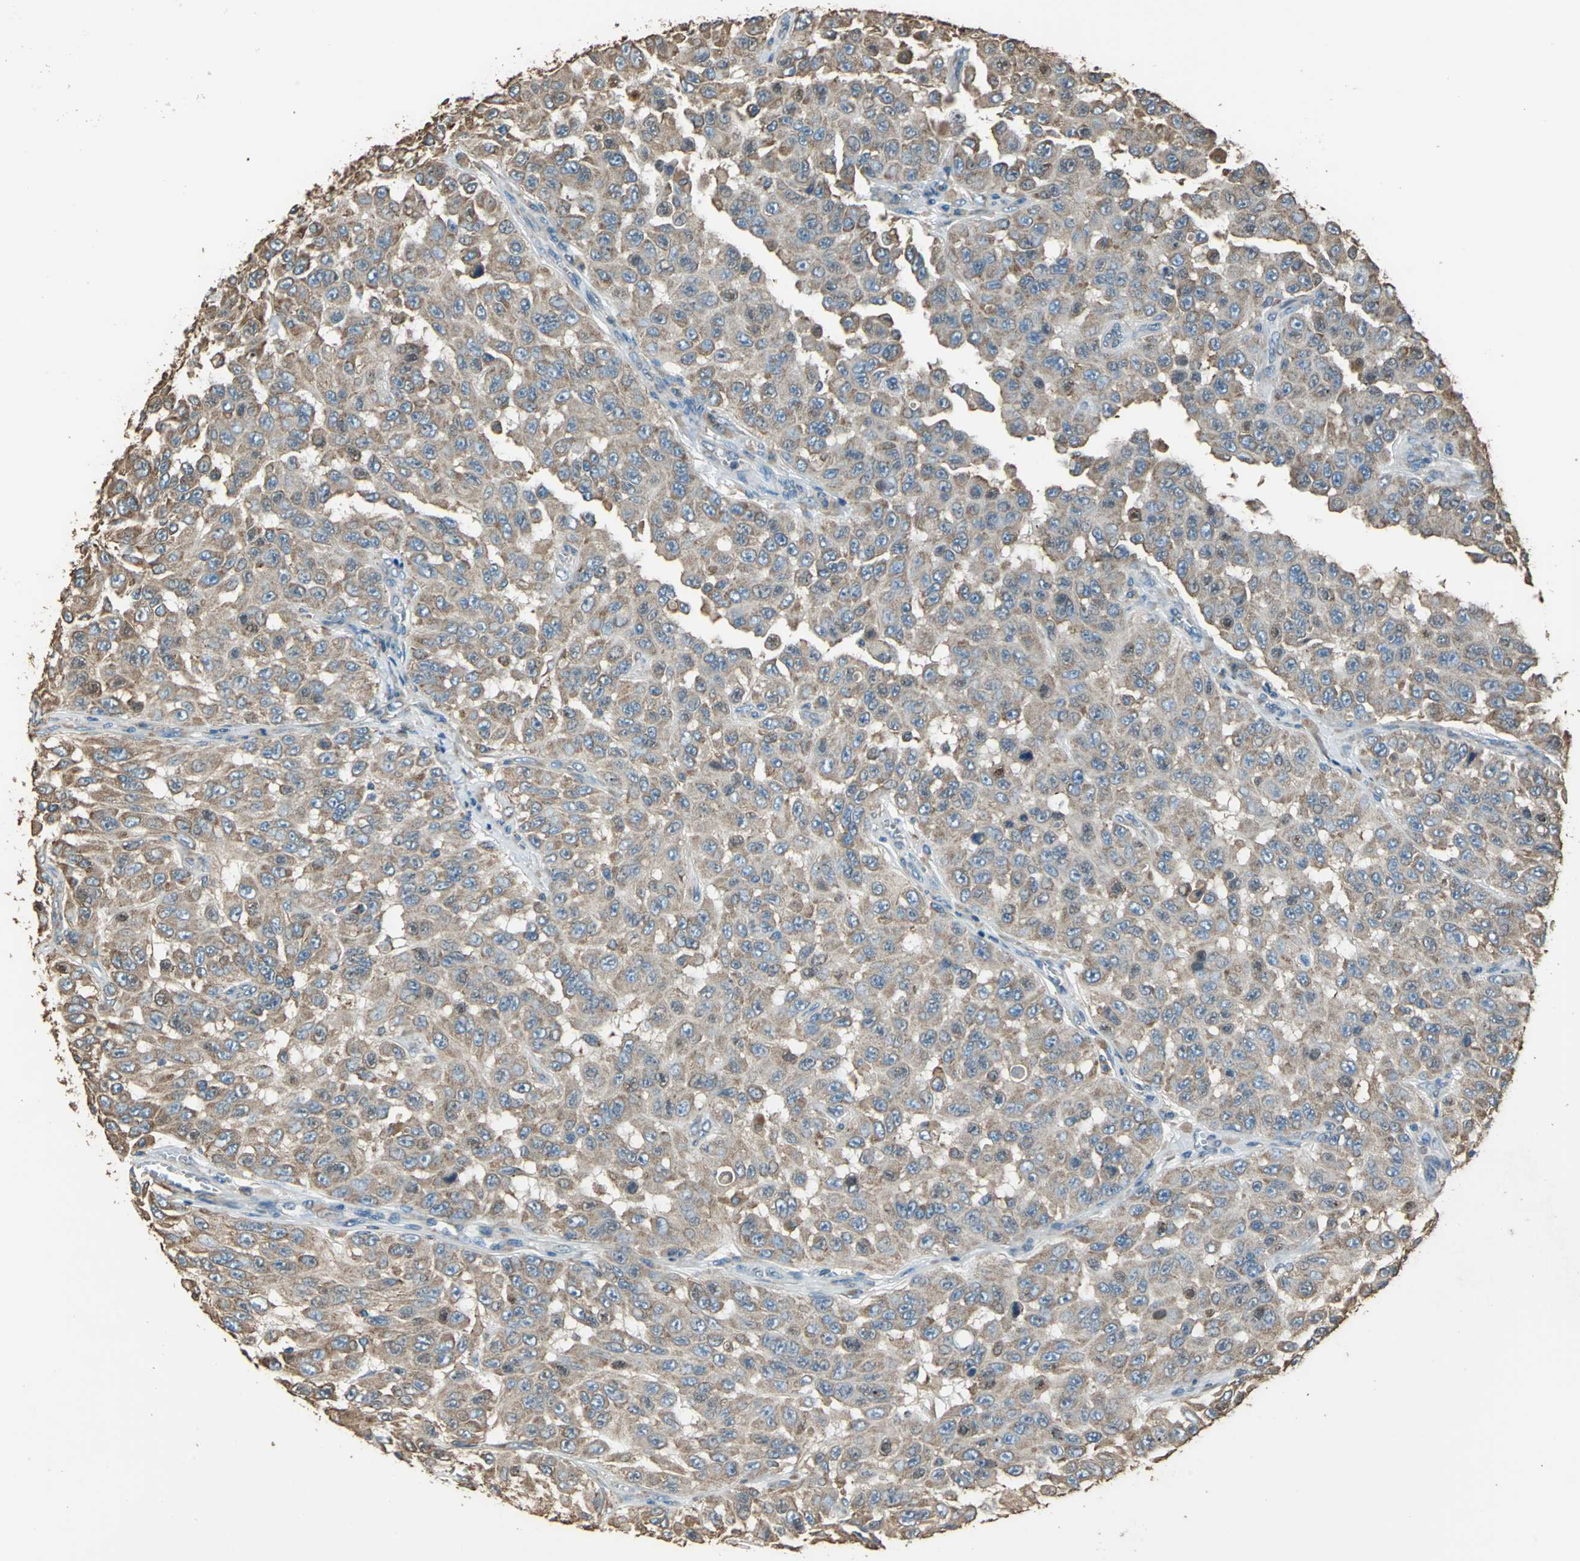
{"staining": {"intensity": "moderate", "quantity": ">75%", "location": "cytoplasmic/membranous"}, "tissue": "melanoma", "cell_type": "Tumor cells", "image_type": "cancer", "snomed": [{"axis": "morphology", "description": "Malignant melanoma, NOS"}, {"axis": "topography", "description": "Skin"}], "caption": "A brown stain labels moderate cytoplasmic/membranous expression of a protein in human malignant melanoma tumor cells. The staining was performed using DAB (3,3'-diaminobenzidine) to visualize the protein expression in brown, while the nuclei were stained in blue with hematoxylin (Magnification: 20x).", "gene": "GPANK1", "patient": {"sex": "male", "age": 30}}